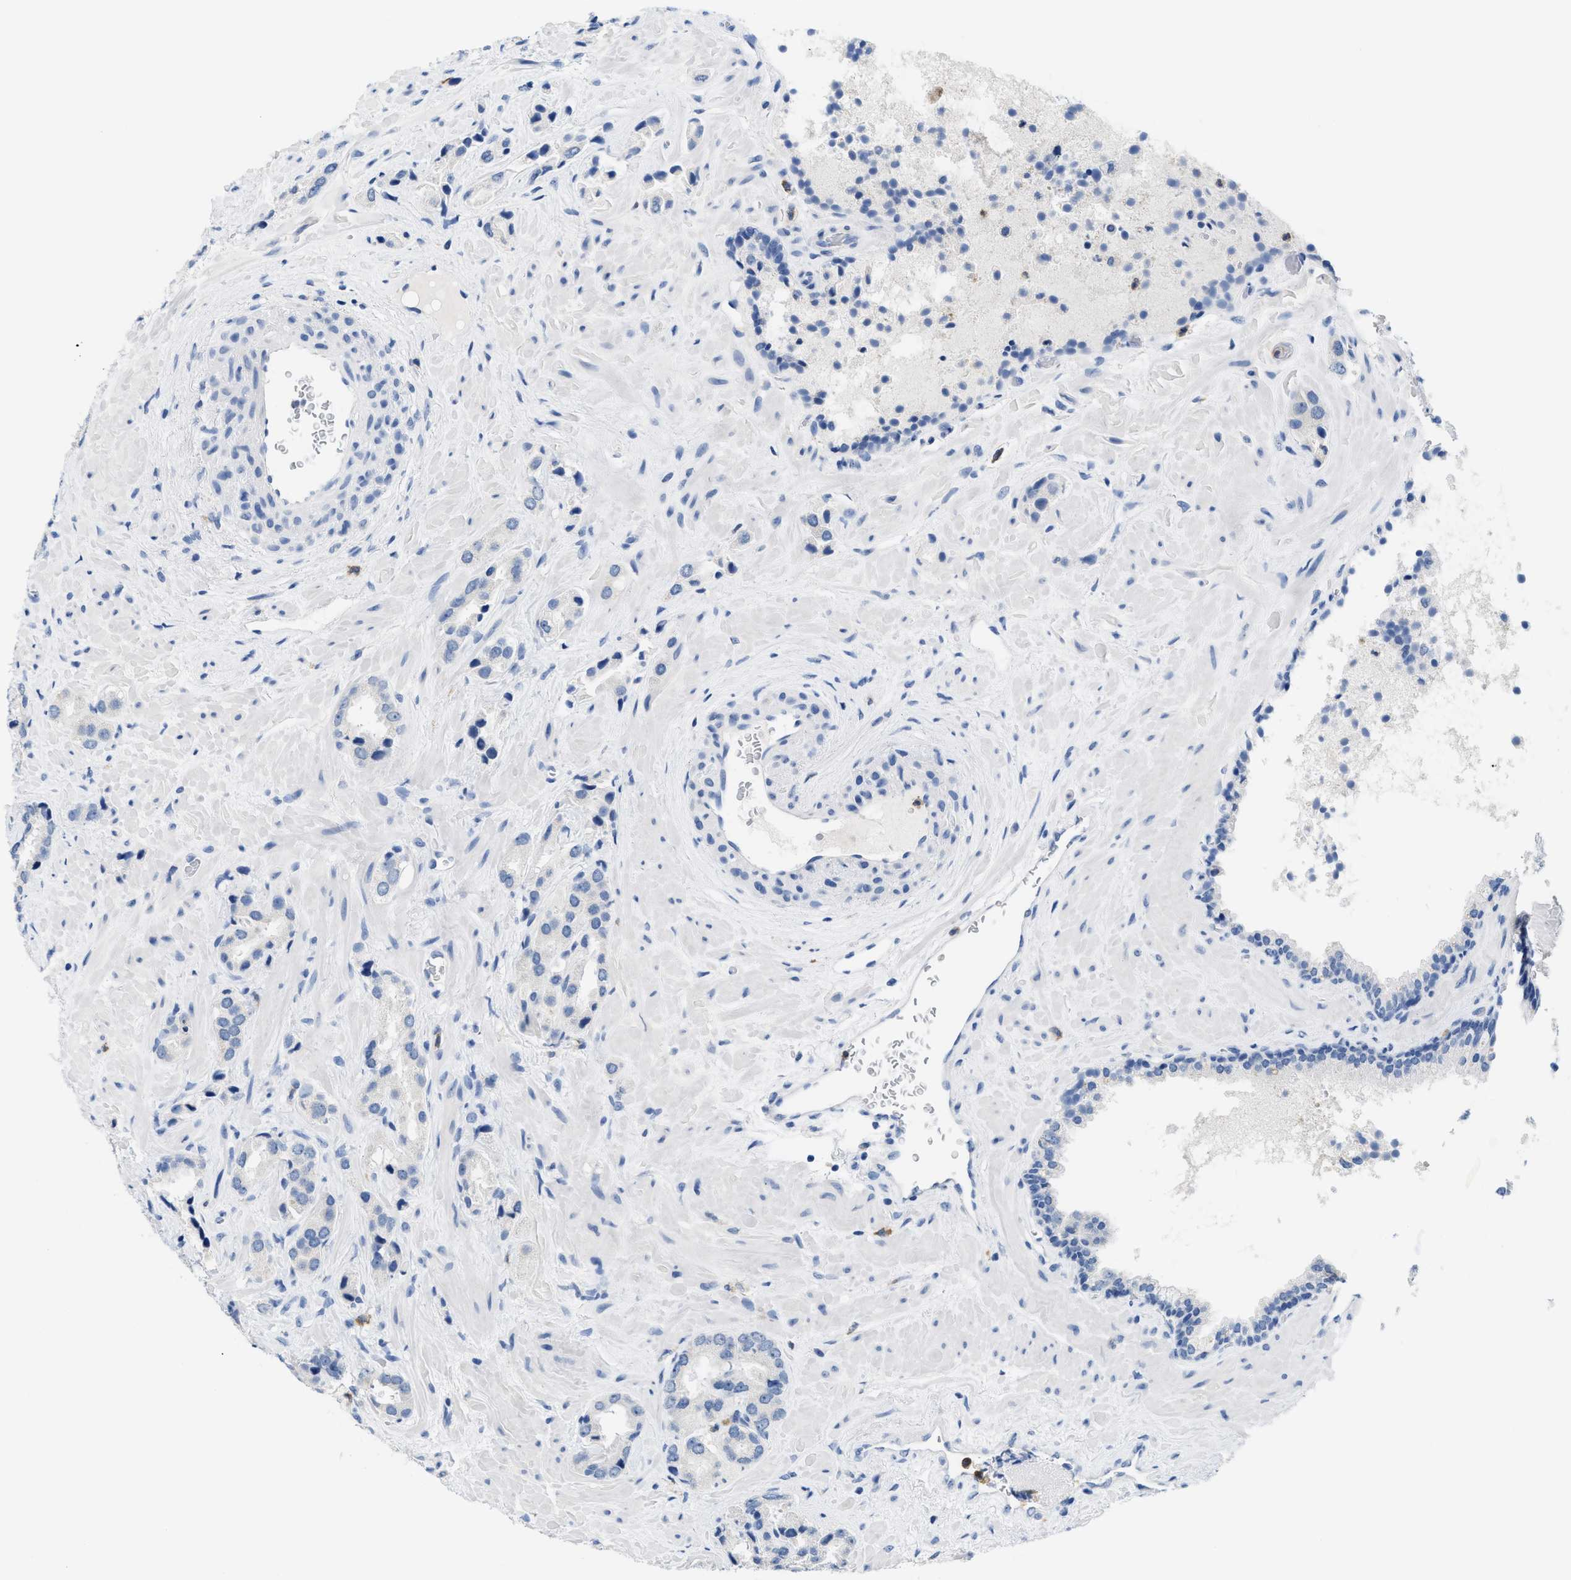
{"staining": {"intensity": "negative", "quantity": "none", "location": "none"}, "tissue": "prostate cancer", "cell_type": "Tumor cells", "image_type": "cancer", "snomed": [{"axis": "morphology", "description": "Adenocarcinoma, High grade"}, {"axis": "topography", "description": "Prostate"}], "caption": "Immunohistochemistry micrograph of adenocarcinoma (high-grade) (prostate) stained for a protein (brown), which displays no staining in tumor cells. Nuclei are stained in blue.", "gene": "CR1", "patient": {"sex": "male", "age": 64}}